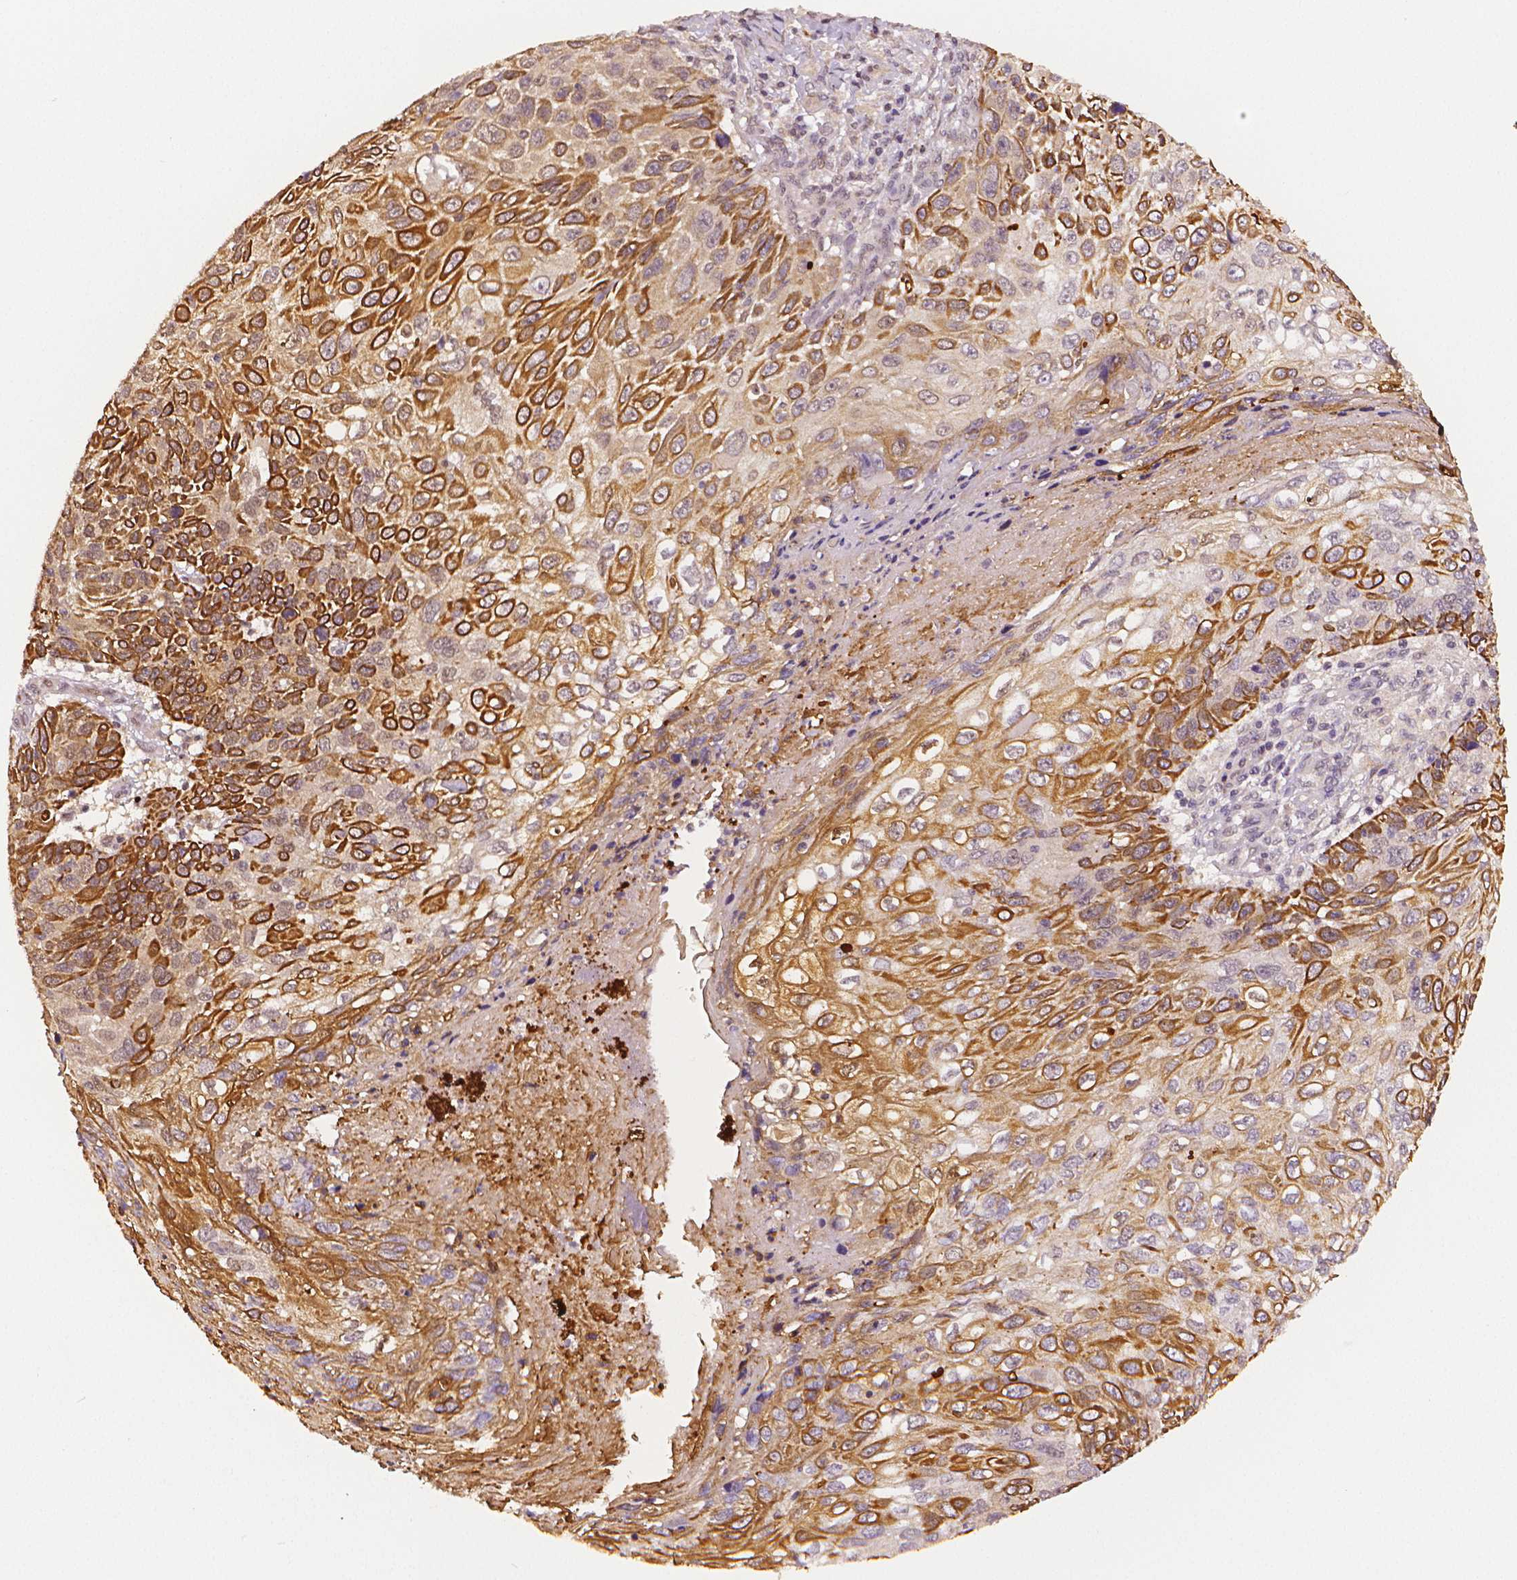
{"staining": {"intensity": "strong", "quantity": "25%-75%", "location": "cytoplasmic/membranous"}, "tissue": "skin cancer", "cell_type": "Tumor cells", "image_type": "cancer", "snomed": [{"axis": "morphology", "description": "Squamous cell carcinoma, NOS"}, {"axis": "topography", "description": "Skin"}], "caption": "Immunohistochemical staining of skin cancer (squamous cell carcinoma) exhibits strong cytoplasmic/membranous protein positivity in about 25%-75% of tumor cells. Using DAB (brown) and hematoxylin (blue) stains, captured at high magnification using brightfield microscopy.", "gene": "STAT3", "patient": {"sex": "male", "age": 92}}